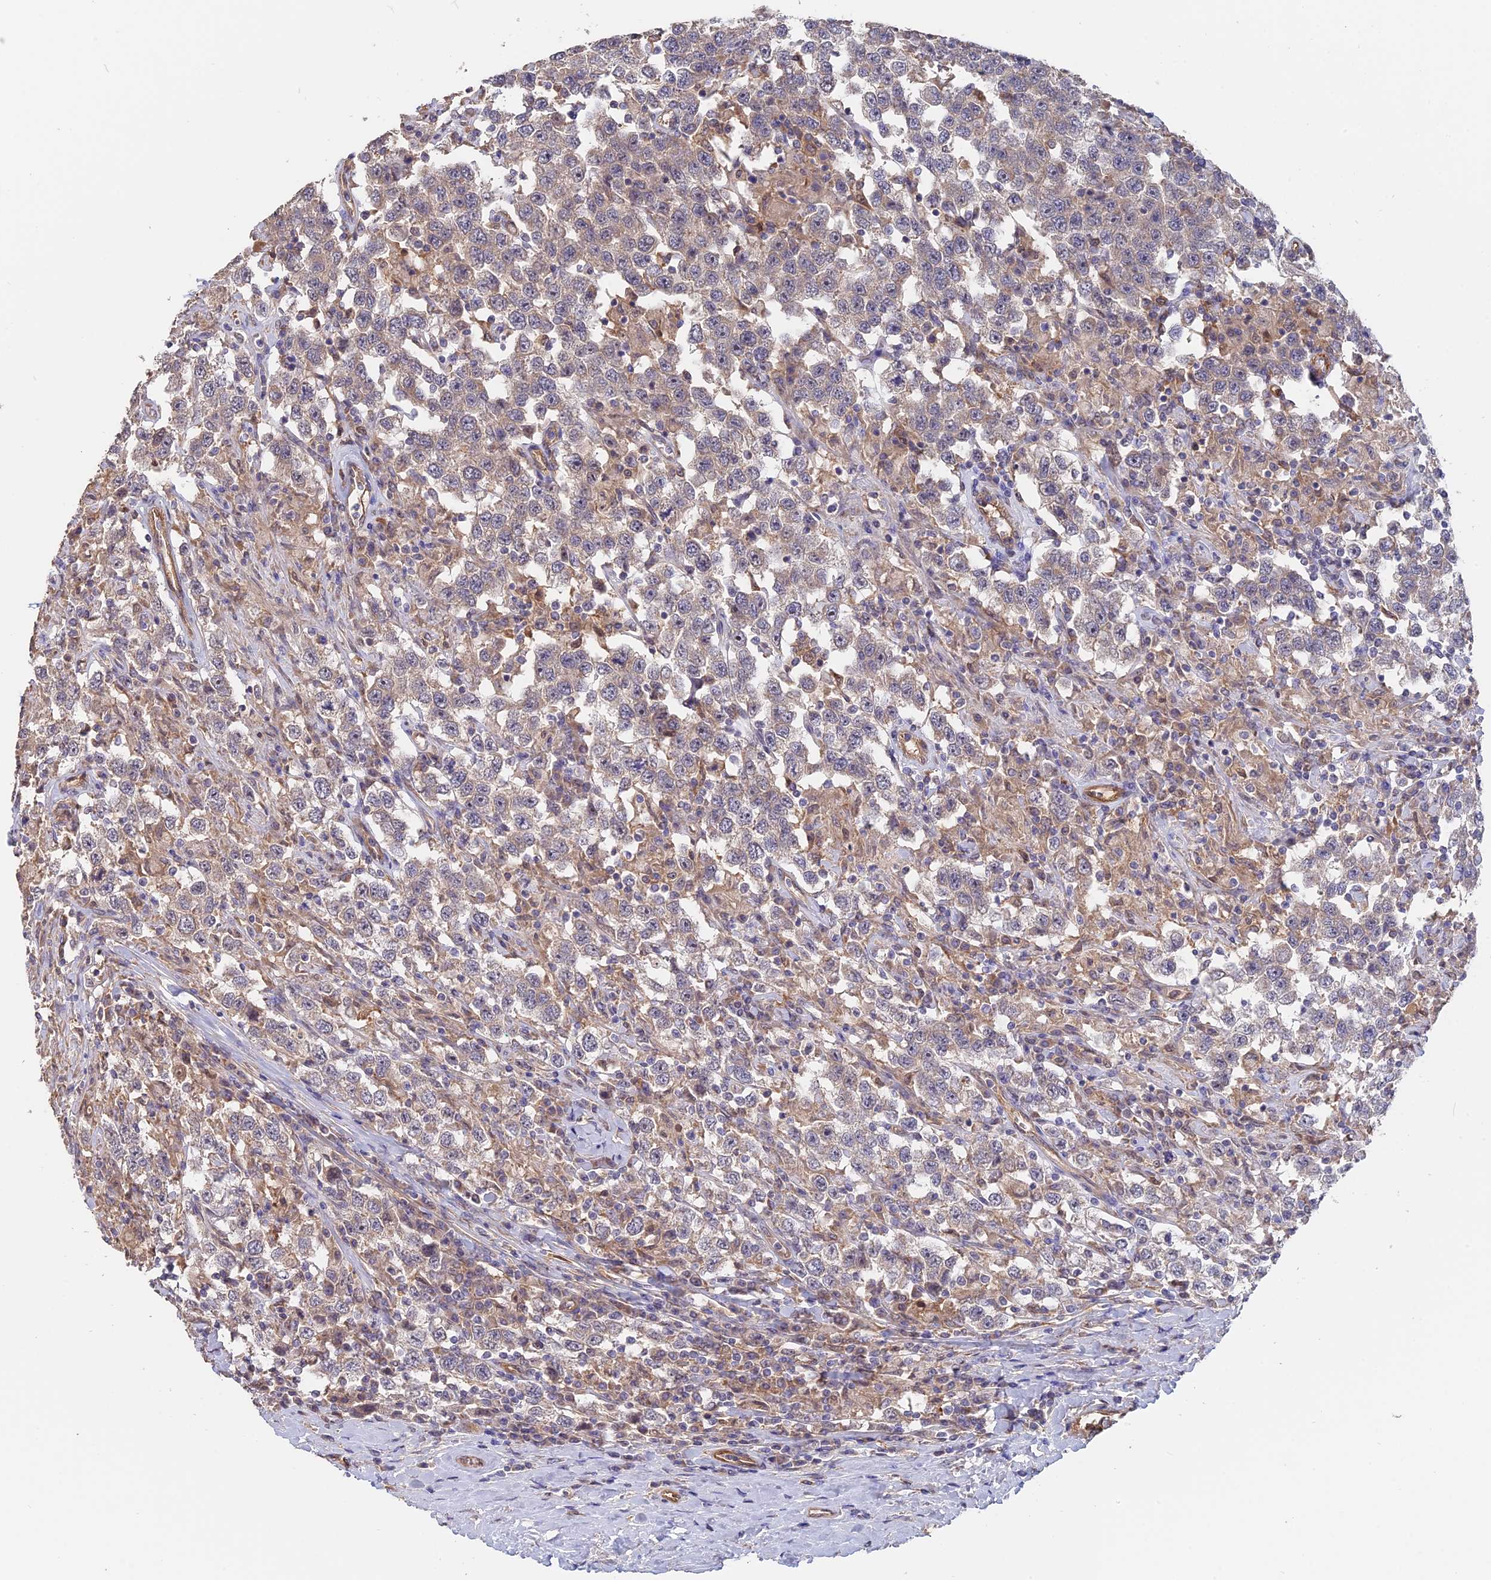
{"staining": {"intensity": "weak", "quantity": "<25%", "location": "cytoplasmic/membranous"}, "tissue": "testis cancer", "cell_type": "Tumor cells", "image_type": "cancer", "snomed": [{"axis": "morphology", "description": "Seminoma, NOS"}, {"axis": "topography", "description": "Testis"}], "caption": "This is an immunohistochemistry histopathology image of testis cancer (seminoma). There is no staining in tumor cells.", "gene": "SAC3D1", "patient": {"sex": "male", "age": 41}}